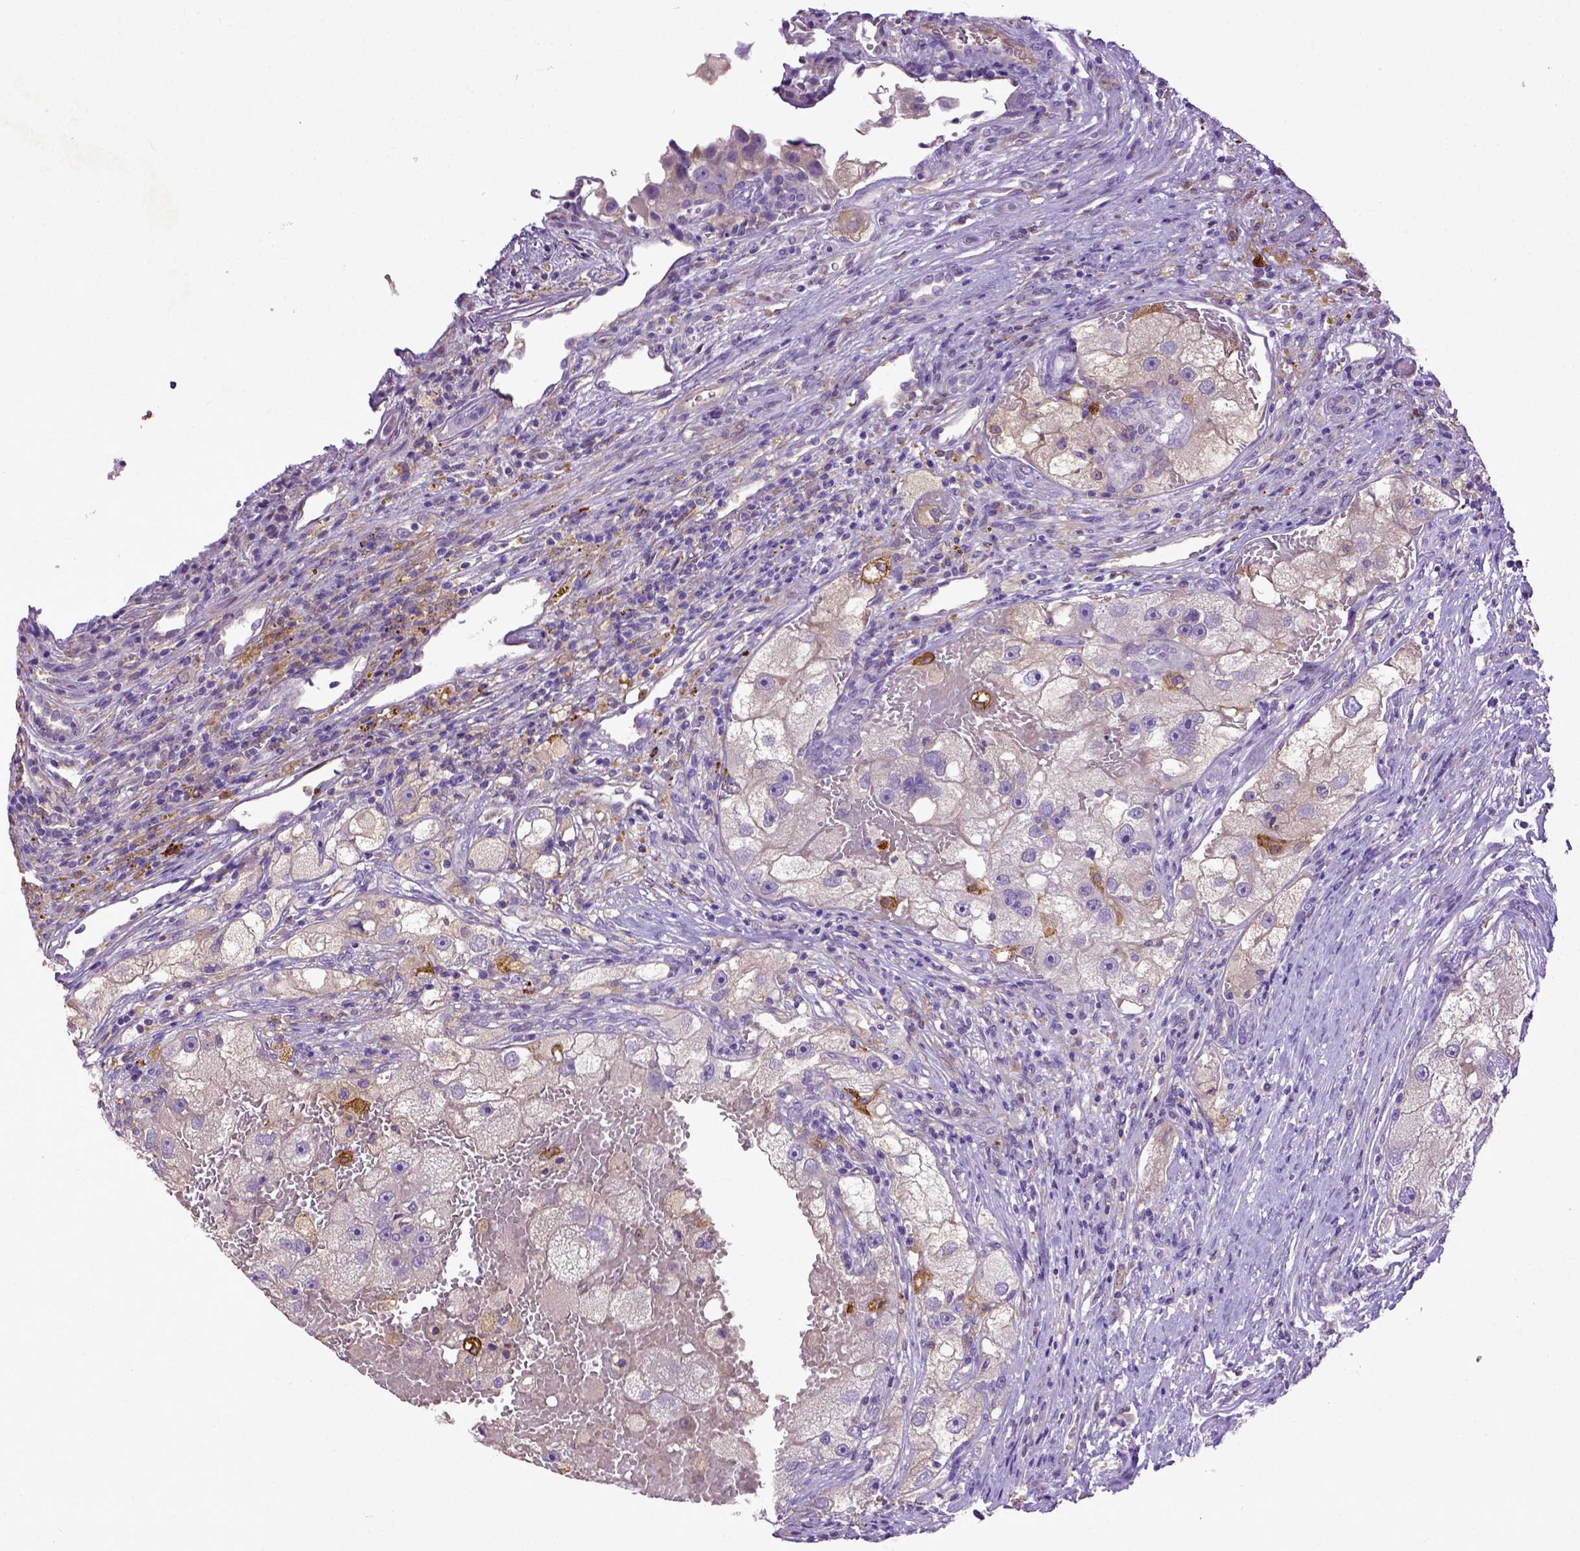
{"staining": {"intensity": "negative", "quantity": "none", "location": "none"}, "tissue": "renal cancer", "cell_type": "Tumor cells", "image_type": "cancer", "snomed": [{"axis": "morphology", "description": "Adenocarcinoma, NOS"}, {"axis": "topography", "description": "Kidney"}], "caption": "Tumor cells show no significant protein staining in renal adenocarcinoma.", "gene": "DEPDC1B", "patient": {"sex": "male", "age": 63}}